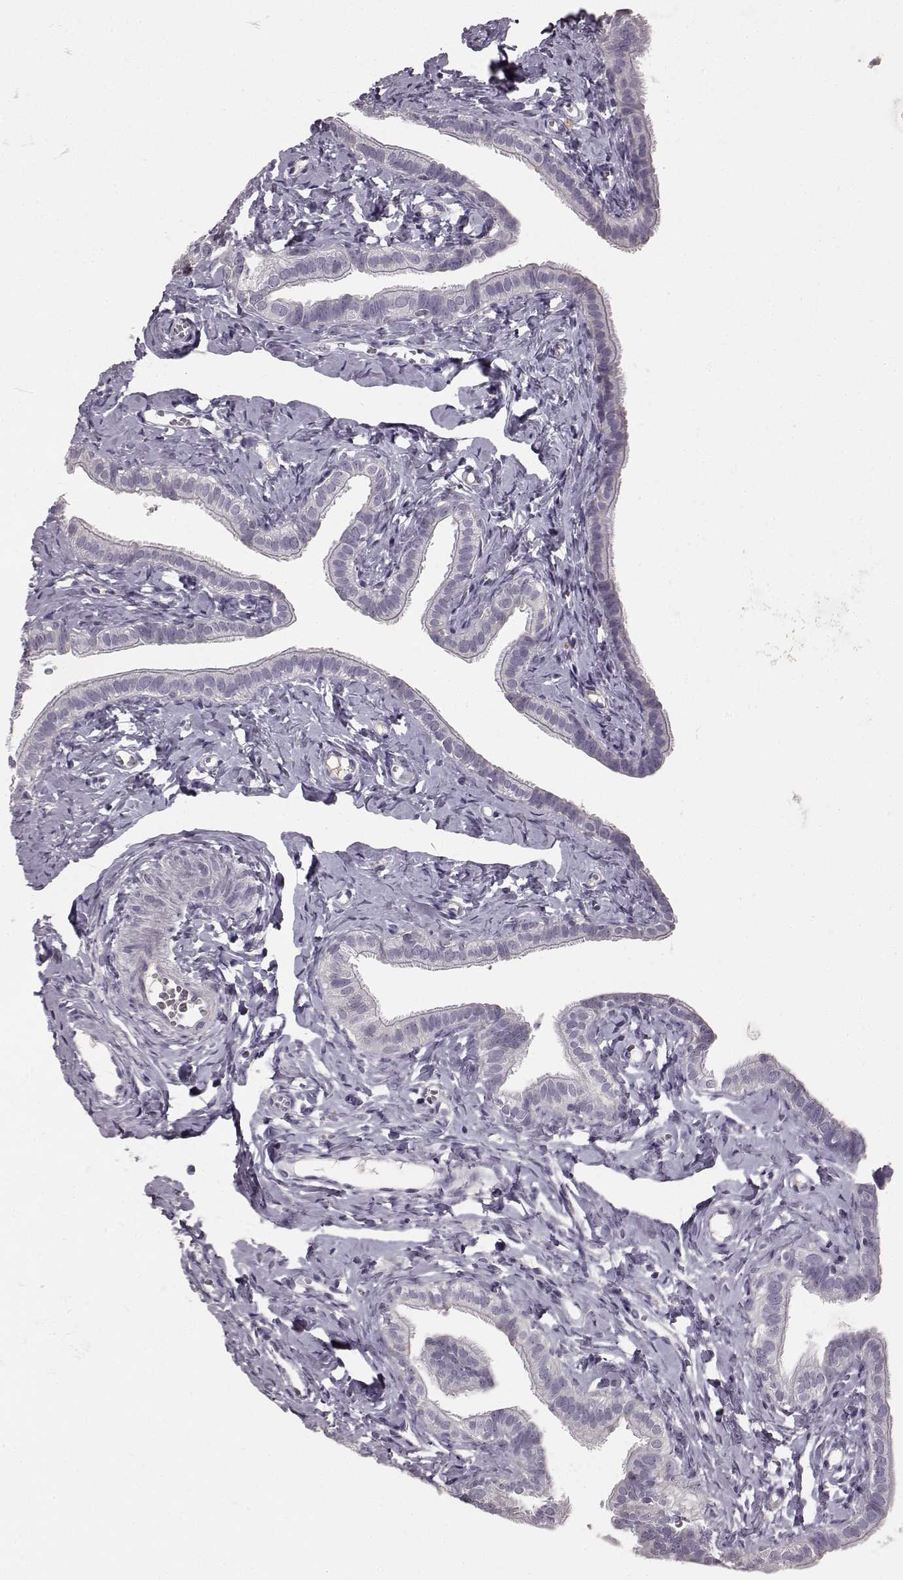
{"staining": {"intensity": "negative", "quantity": "none", "location": "none"}, "tissue": "fallopian tube", "cell_type": "Glandular cells", "image_type": "normal", "snomed": [{"axis": "morphology", "description": "Normal tissue, NOS"}, {"axis": "topography", "description": "Fallopian tube"}], "caption": "This is a micrograph of immunohistochemistry staining of unremarkable fallopian tube, which shows no expression in glandular cells. Nuclei are stained in blue.", "gene": "KRT81", "patient": {"sex": "female", "age": 41}}